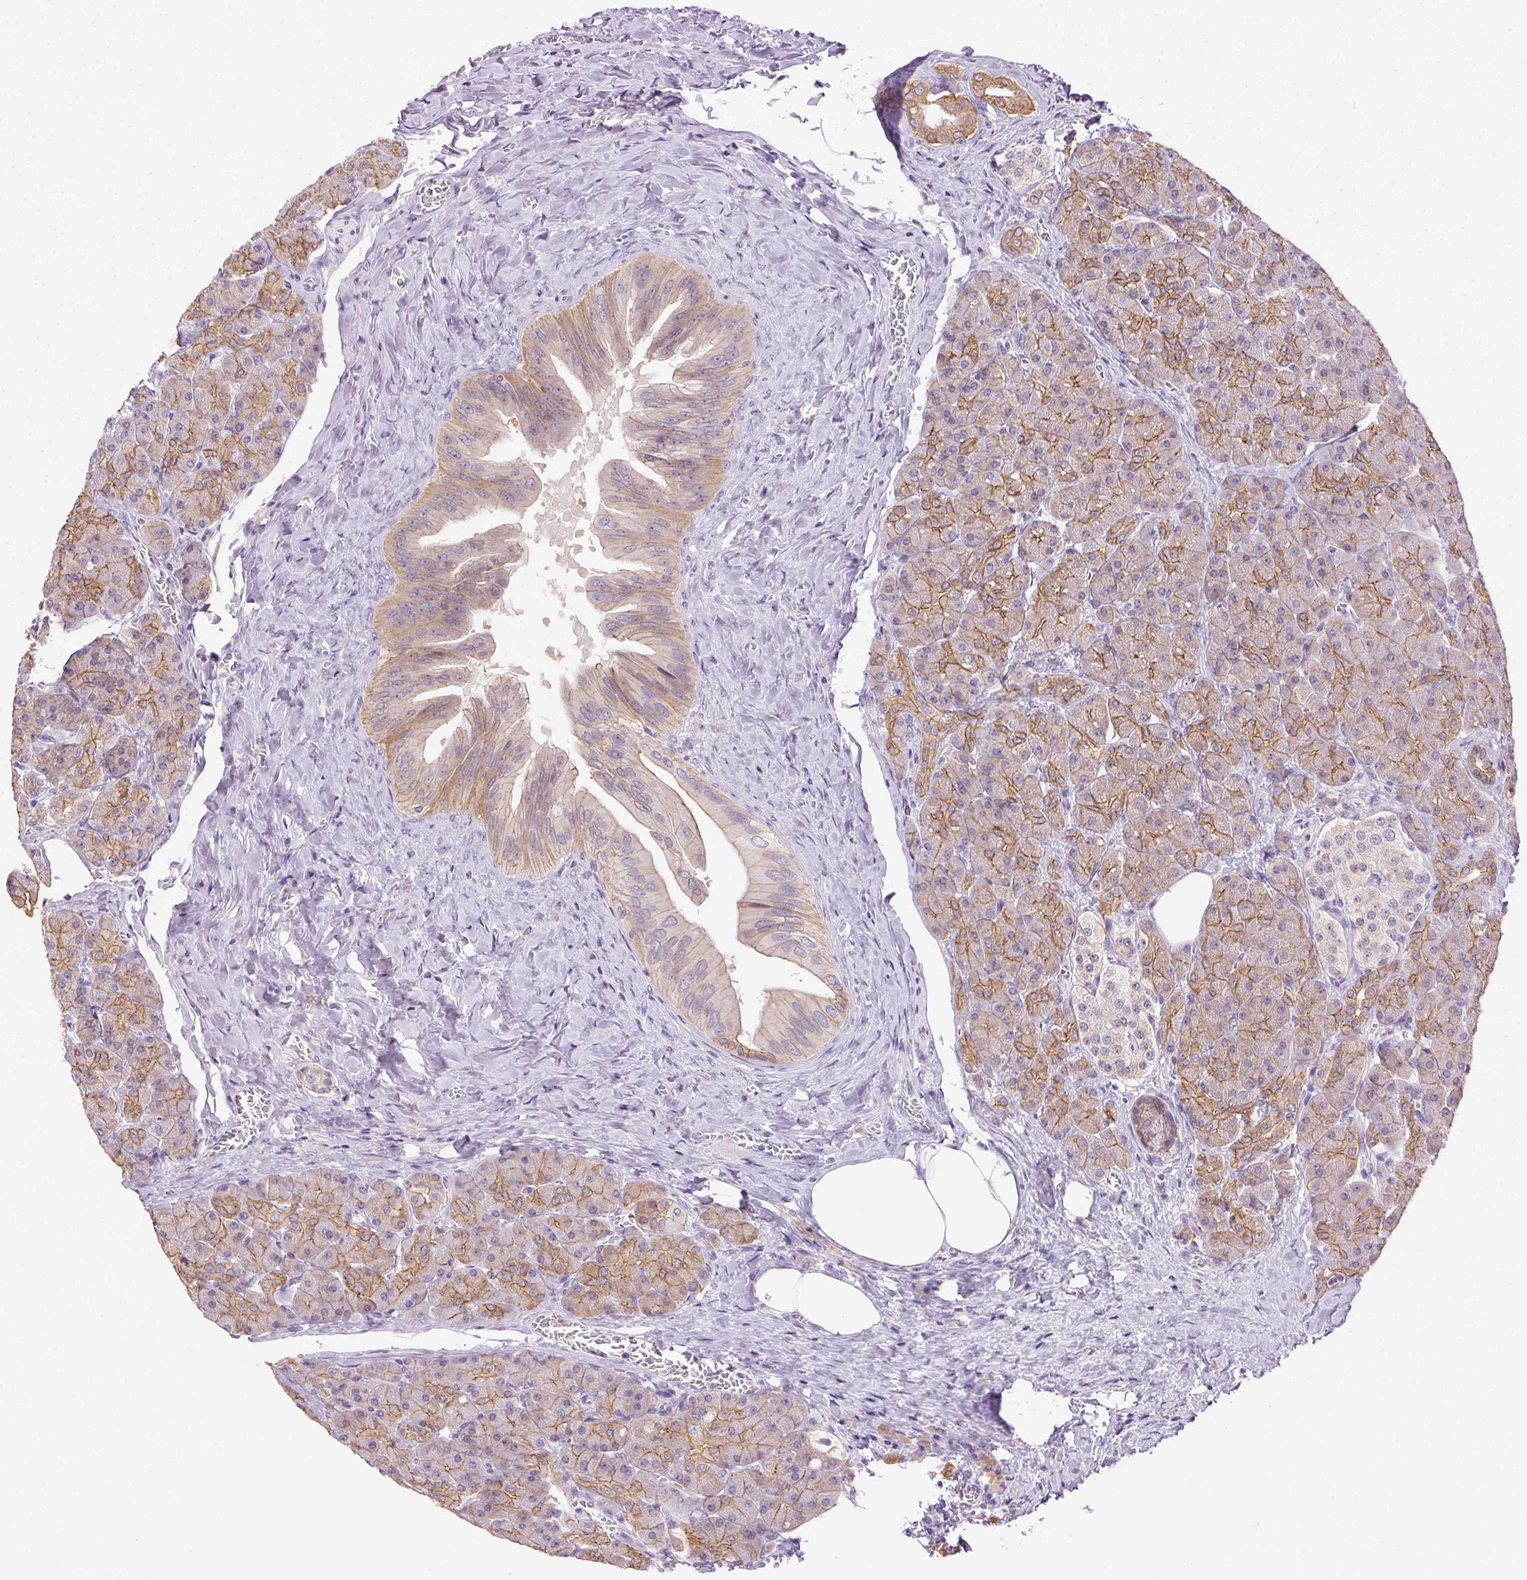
{"staining": {"intensity": "moderate", "quantity": "25%-75%", "location": "cytoplasmic/membranous"}, "tissue": "pancreas", "cell_type": "Exocrine glandular cells", "image_type": "normal", "snomed": [{"axis": "morphology", "description": "Normal tissue, NOS"}, {"axis": "topography", "description": "Pancreas"}], "caption": "Immunohistochemistry (DAB (3,3'-diaminobenzidine)) staining of unremarkable human pancreas shows moderate cytoplasmic/membranous protein positivity in approximately 25%-75% of exocrine glandular cells. (Stains: DAB in brown, nuclei in blue, Microscopy: brightfield microscopy at high magnification).", "gene": "CLDN10", "patient": {"sex": "male", "age": 55}}